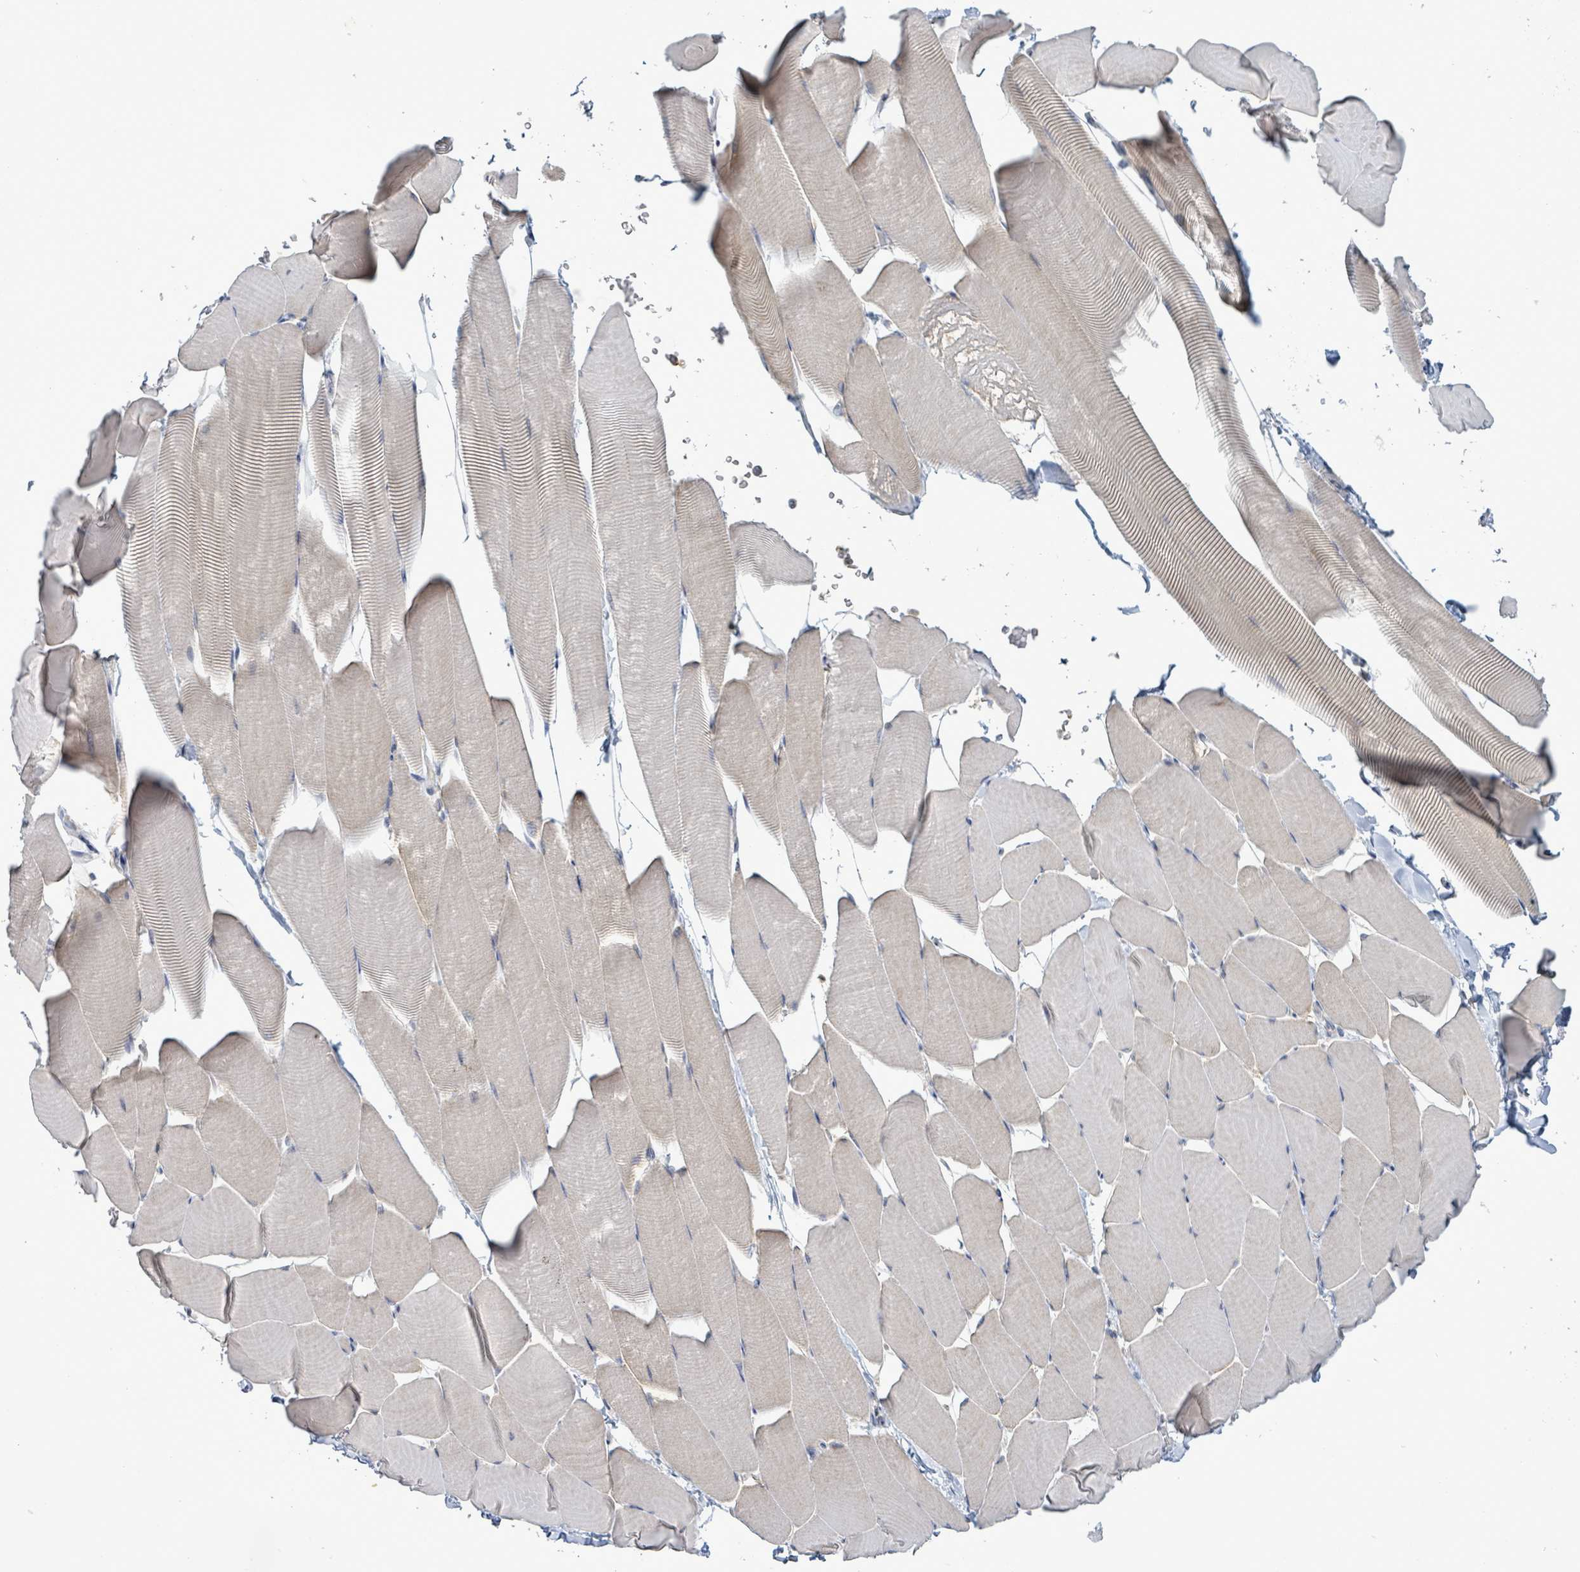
{"staining": {"intensity": "negative", "quantity": "none", "location": "none"}, "tissue": "skeletal muscle", "cell_type": "Myocytes", "image_type": "normal", "snomed": [{"axis": "morphology", "description": "Normal tissue, NOS"}, {"axis": "topography", "description": "Skeletal muscle"}], "caption": "This is an immunohistochemistry histopathology image of normal skeletal muscle. There is no expression in myocytes.", "gene": "ATP13A1", "patient": {"sex": "male", "age": 25}}